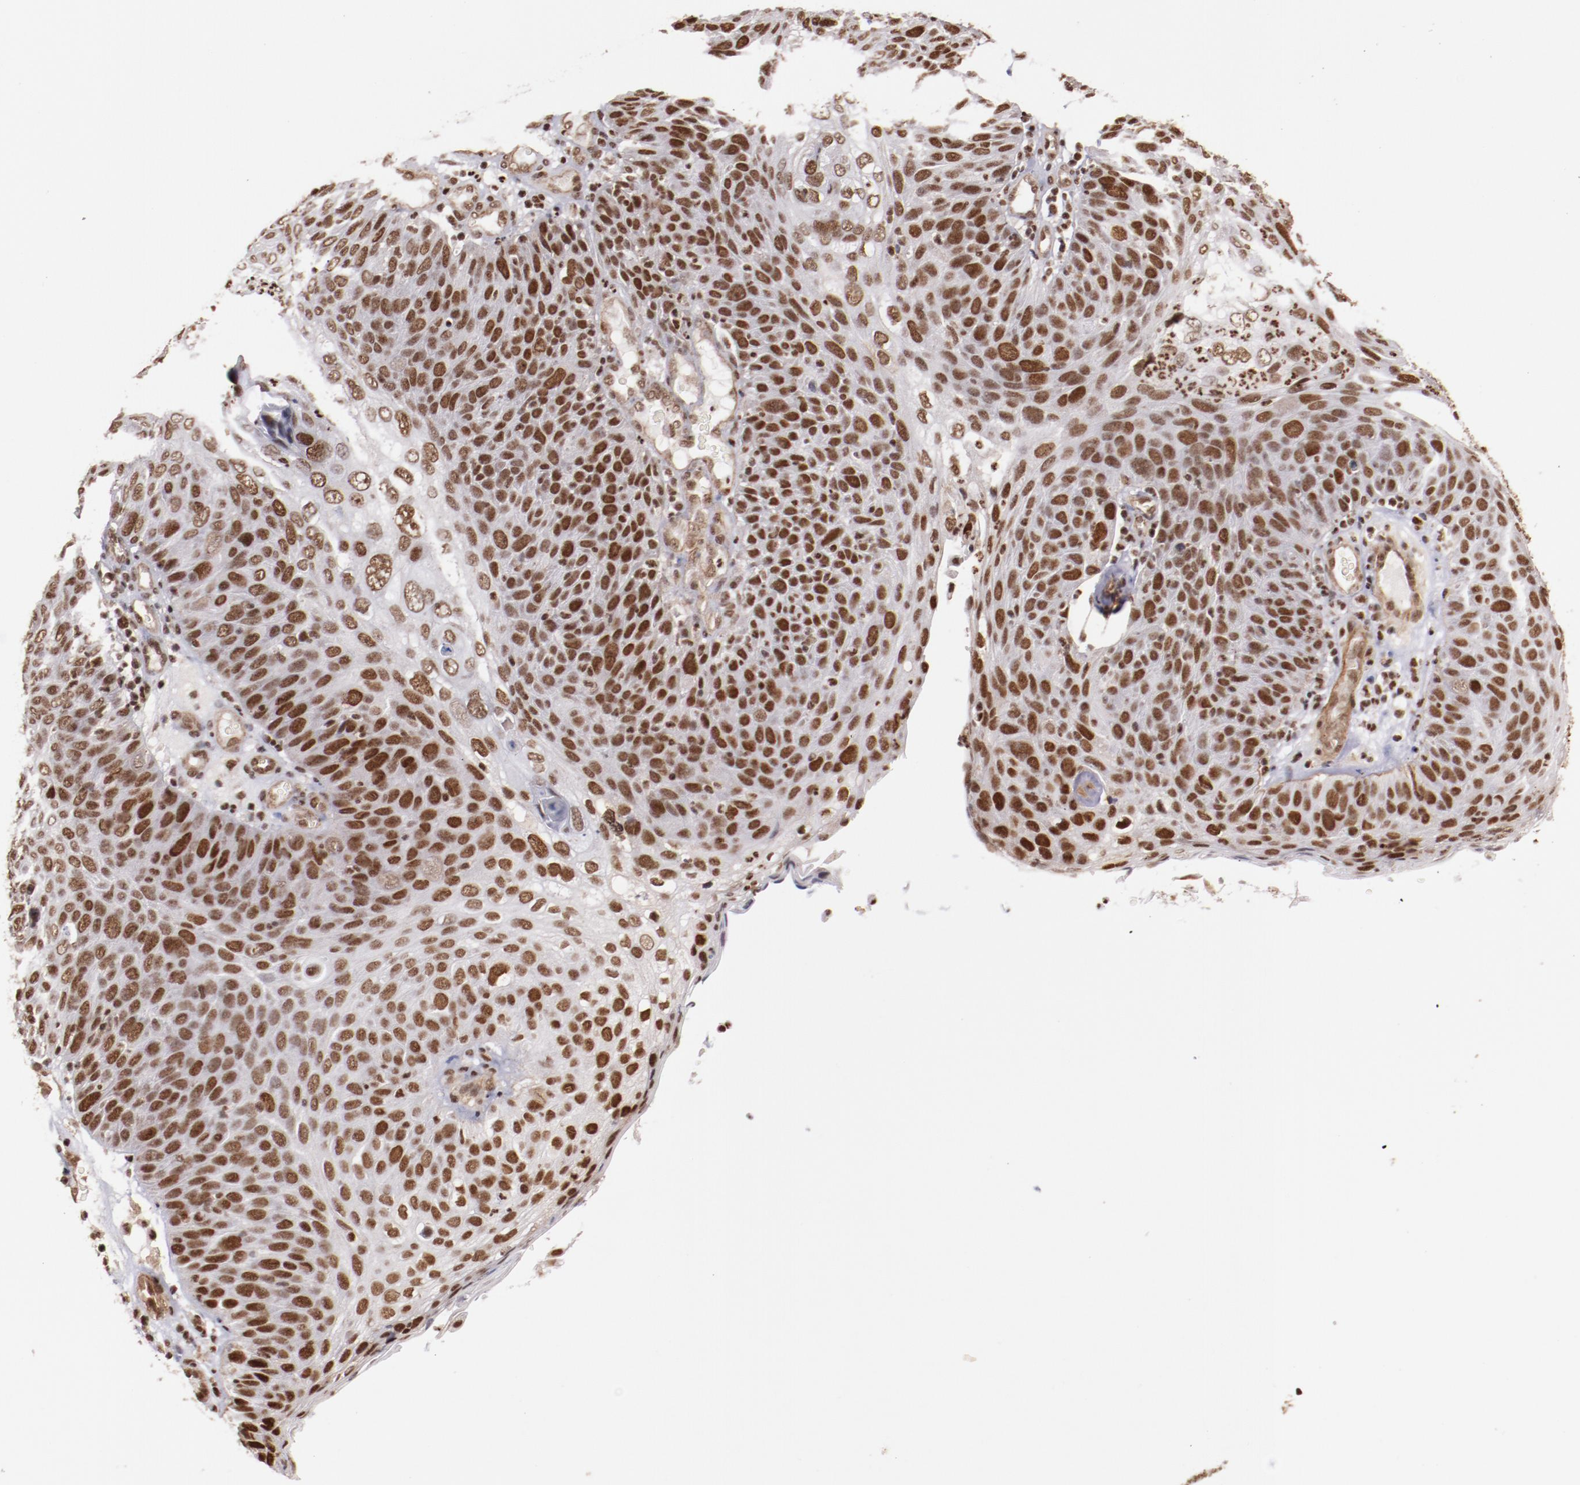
{"staining": {"intensity": "moderate", "quantity": ">75%", "location": "nuclear"}, "tissue": "skin cancer", "cell_type": "Tumor cells", "image_type": "cancer", "snomed": [{"axis": "morphology", "description": "Squamous cell carcinoma, NOS"}, {"axis": "topography", "description": "Skin"}], "caption": "High-power microscopy captured an immunohistochemistry (IHC) micrograph of skin cancer, revealing moderate nuclear staining in approximately >75% of tumor cells.", "gene": "STAG2", "patient": {"sex": "male", "age": 87}}